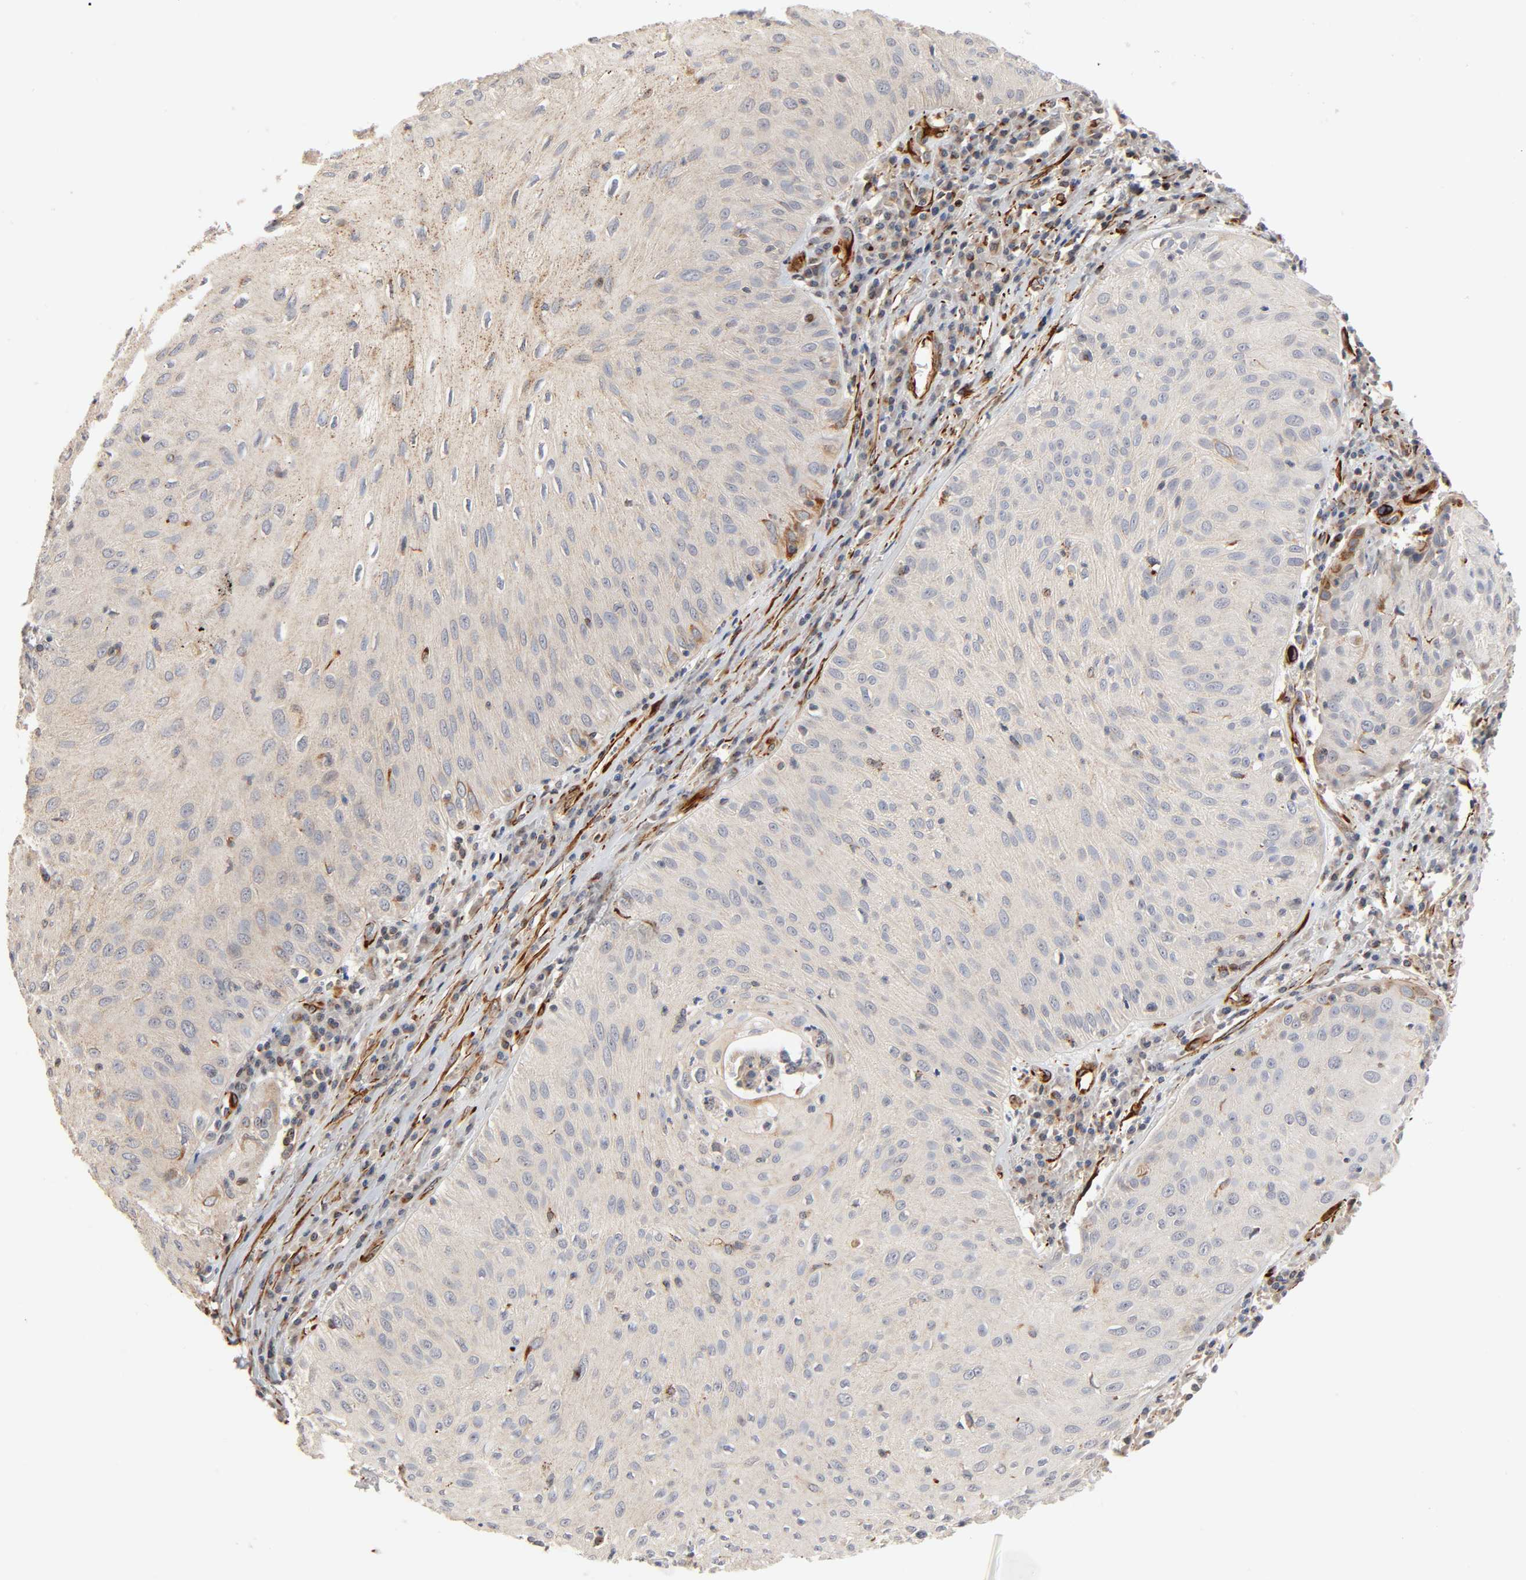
{"staining": {"intensity": "weak", "quantity": "25%-75%", "location": "cytoplasmic/membranous"}, "tissue": "skin cancer", "cell_type": "Tumor cells", "image_type": "cancer", "snomed": [{"axis": "morphology", "description": "Squamous cell carcinoma, NOS"}, {"axis": "topography", "description": "Skin"}], "caption": "Skin squamous cell carcinoma stained with a protein marker exhibits weak staining in tumor cells.", "gene": "REEP6", "patient": {"sex": "male", "age": 65}}